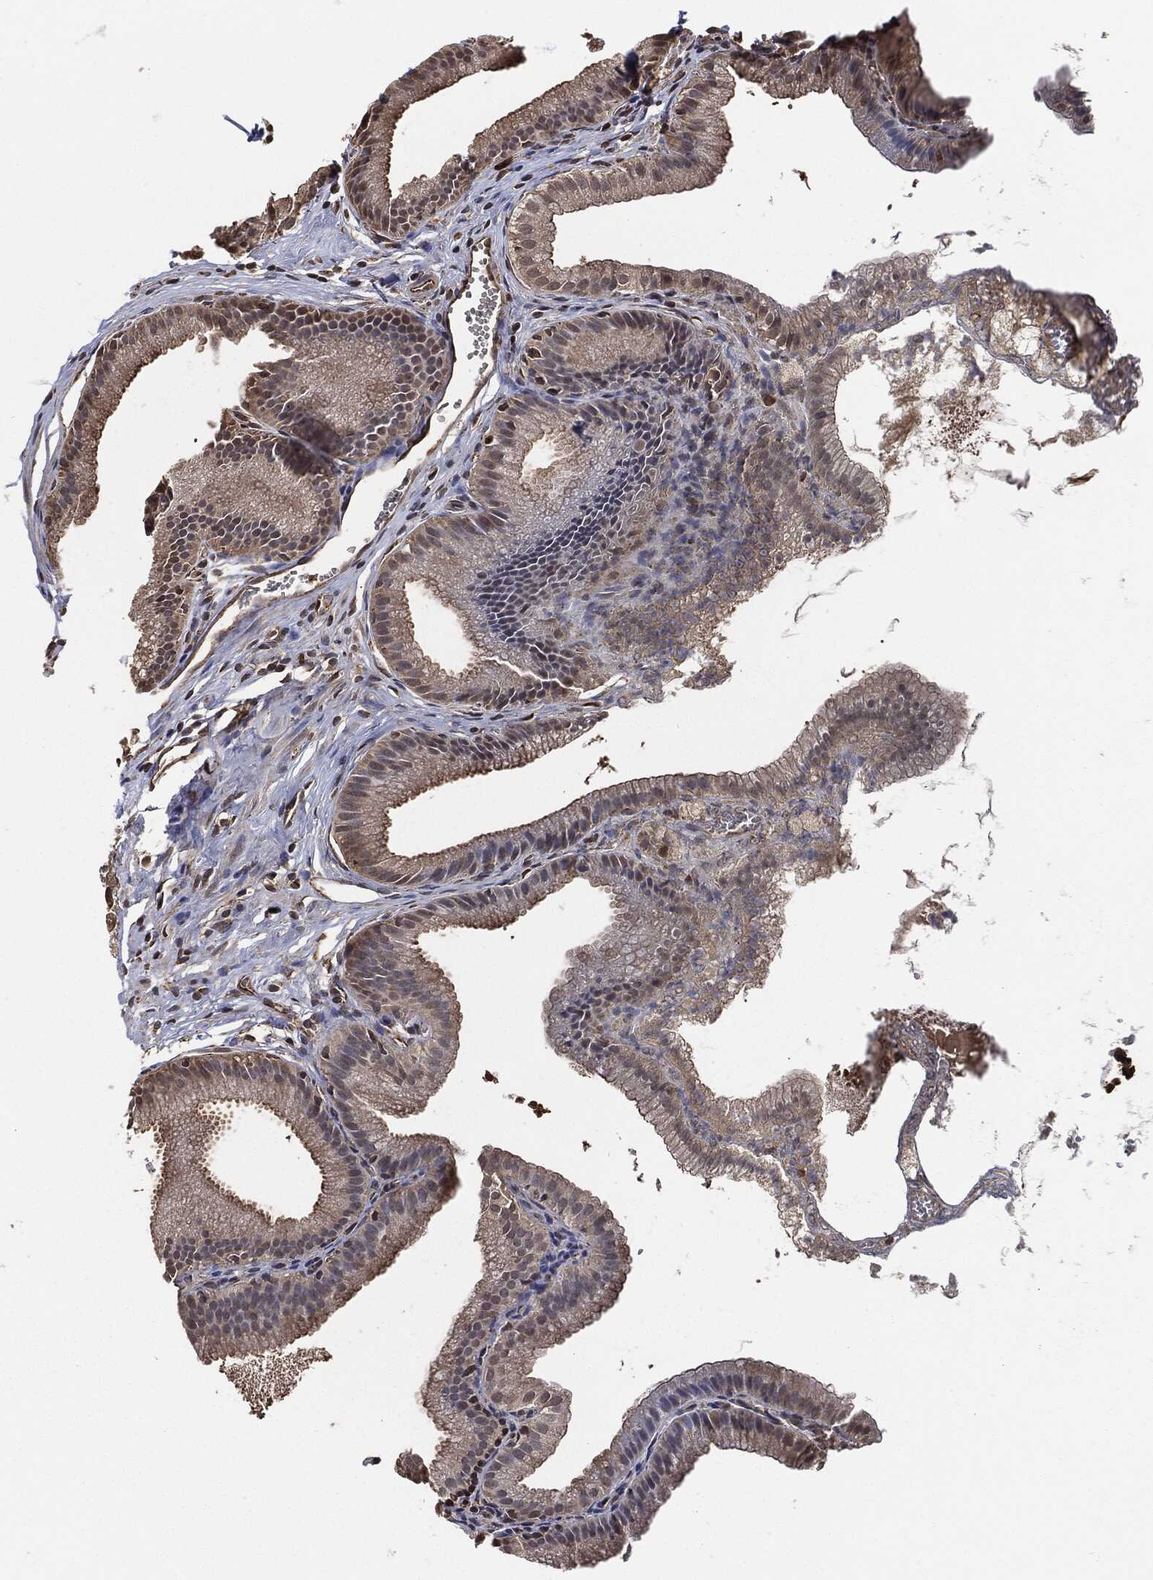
{"staining": {"intensity": "moderate", "quantity": "25%-75%", "location": "cytoplasmic/membranous"}, "tissue": "gallbladder", "cell_type": "Glandular cells", "image_type": "normal", "snomed": [{"axis": "morphology", "description": "Normal tissue, NOS"}, {"axis": "topography", "description": "Gallbladder"}], "caption": "Gallbladder stained for a protein (brown) demonstrates moderate cytoplasmic/membranous positive staining in approximately 25%-75% of glandular cells.", "gene": "S100A9", "patient": {"sex": "male", "age": 38}}